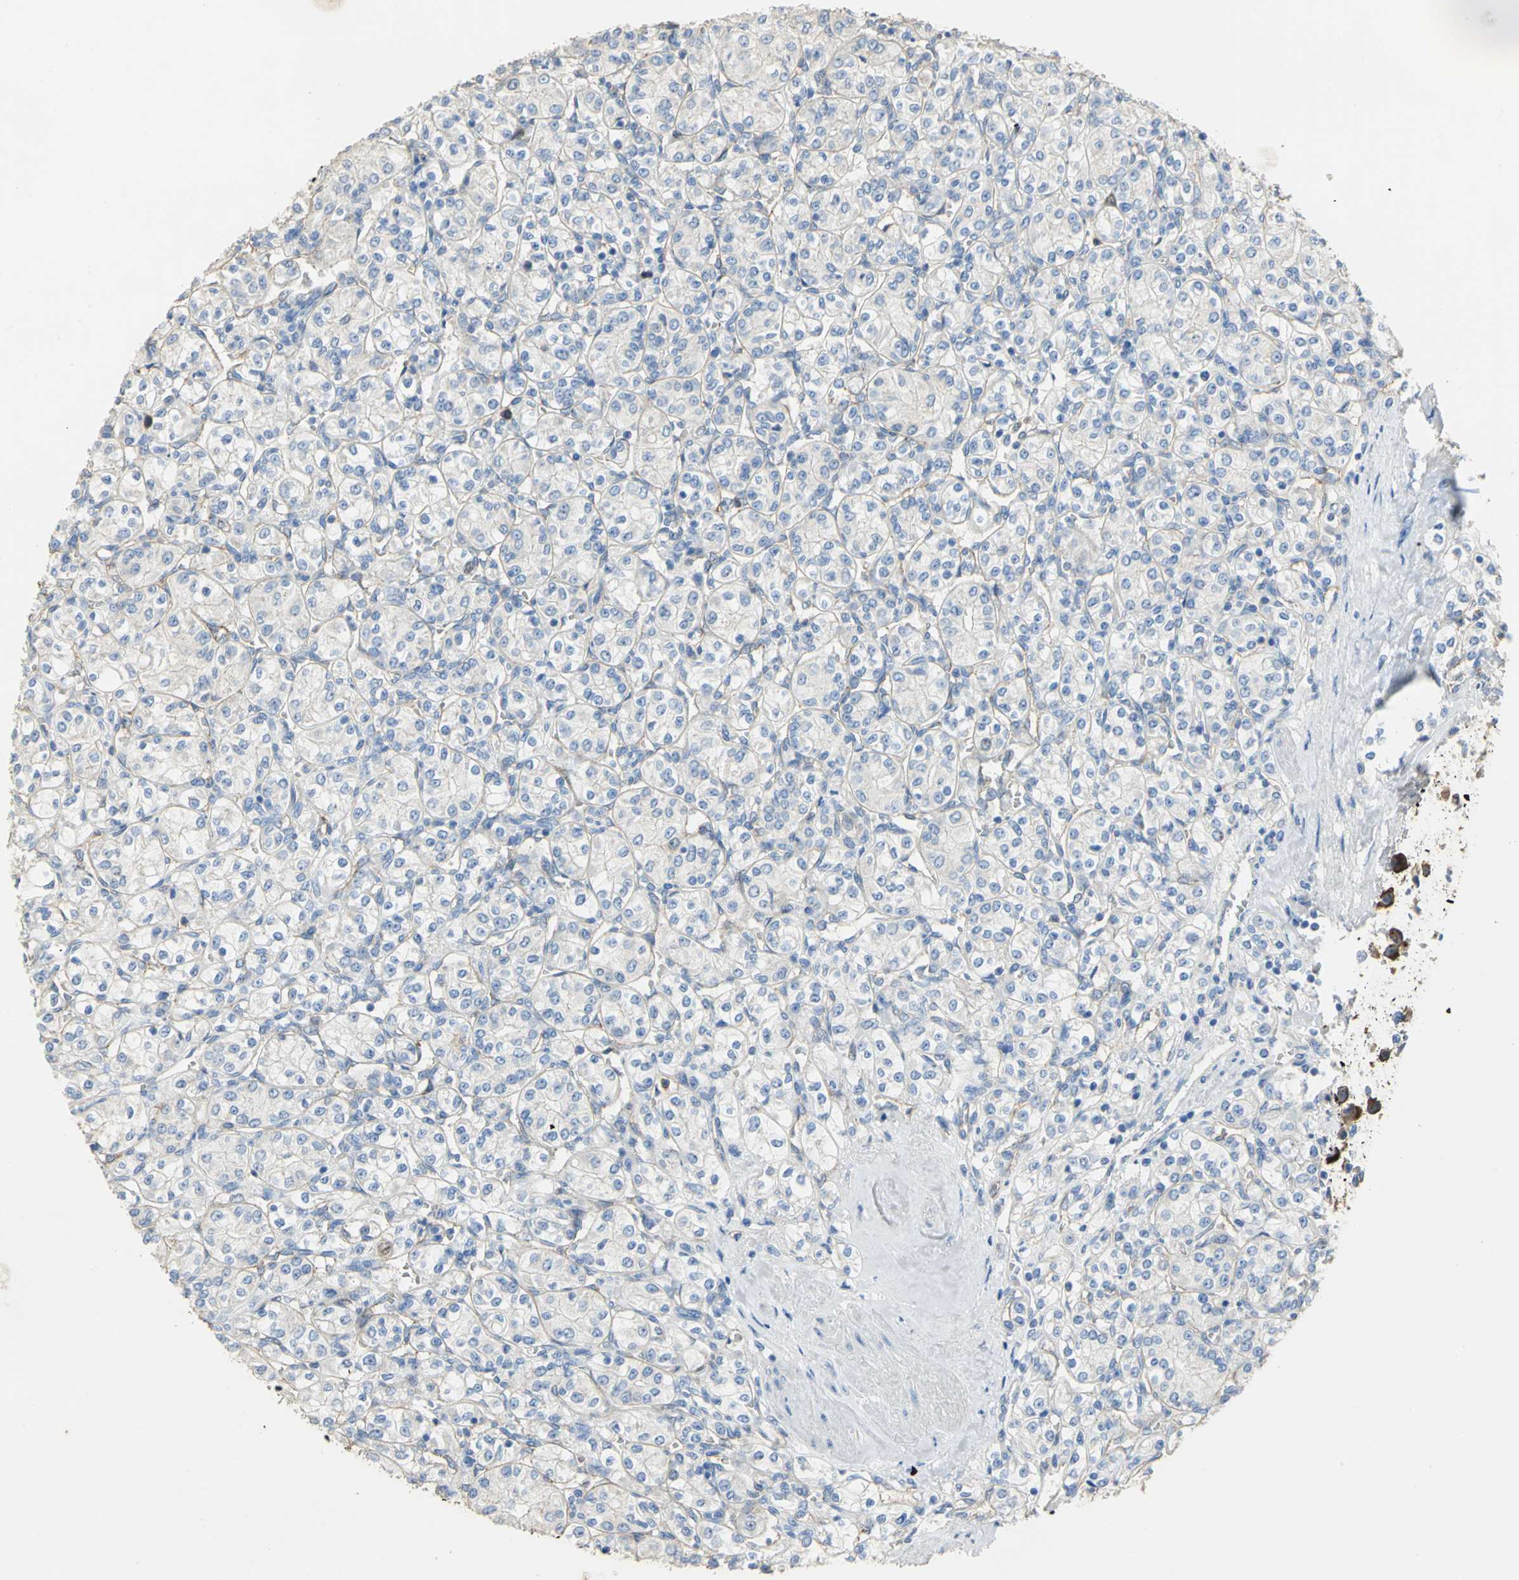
{"staining": {"intensity": "negative", "quantity": "none", "location": "none"}, "tissue": "renal cancer", "cell_type": "Tumor cells", "image_type": "cancer", "snomed": [{"axis": "morphology", "description": "Adenocarcinoma, NOS"}, {"axis": "topography", "description": "Kidney"}], "caption": "The immunohistochemistry histopathology image has no significant staining in tumor cells of renal cancer tissue.", "gene": "DLGAP5", "patient": {"sex": "male", "age": 77}}